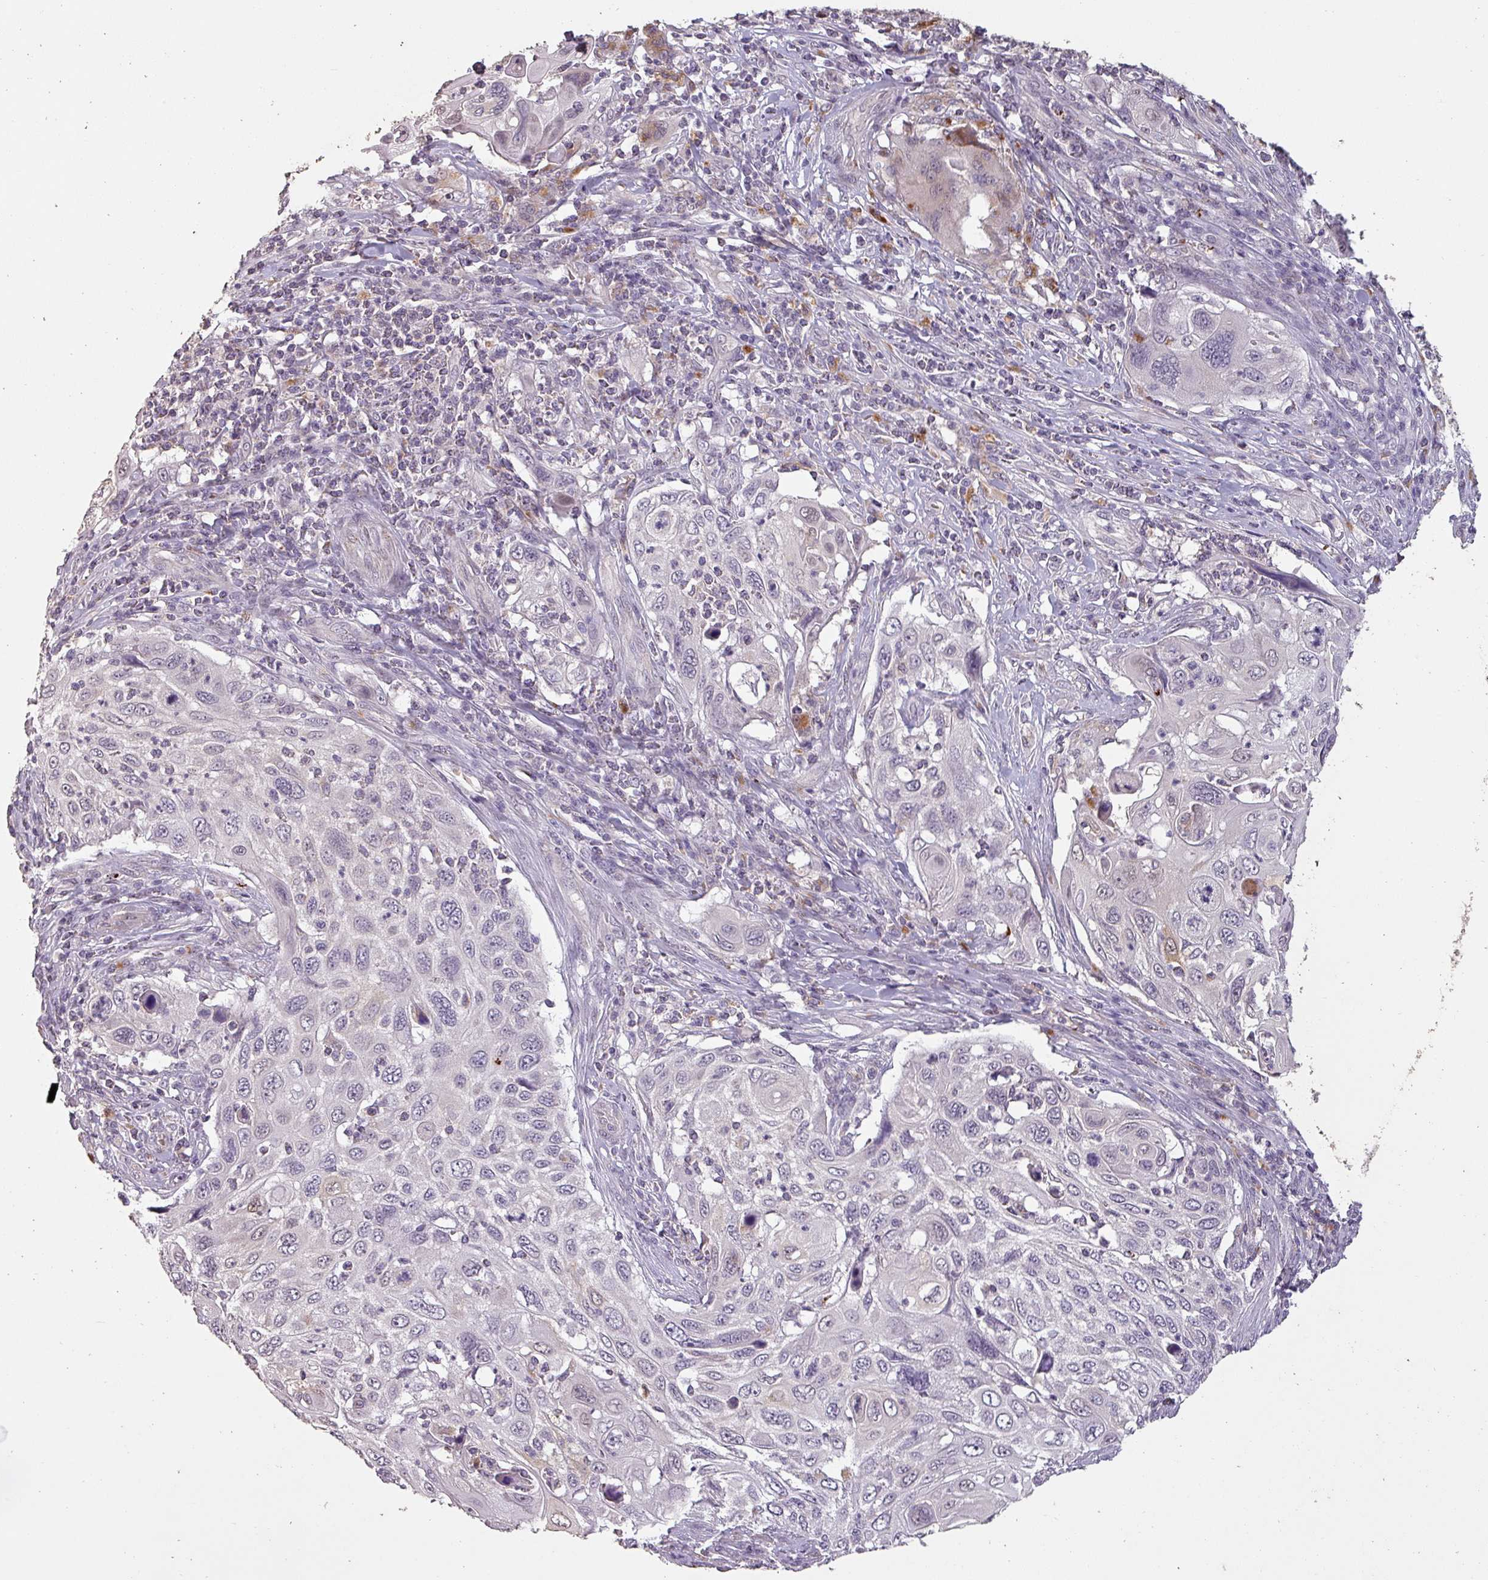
{"staining": {"intensity": "negative", "quantity": "none", "location": "none"}, "tissue": "cervical cancer", "cell_type": "Tumor cells", "image_type": "cancer", "snomed": [{"axis": "morphology", "description": "Squamous cell carcinoma, NOS"}, {"axis": "topography", "description": "Cervix"}], "caption": "Immunohistochemical staining of cervical cancer reveals no significant expression in tumor cells. Brightfield microscopy of IHC stained with DAB (brown) and hematoxylin (blue), captured at high magnification.", "gene": "LYPLA1", "patient": {"sex": "female", "age": 70}}